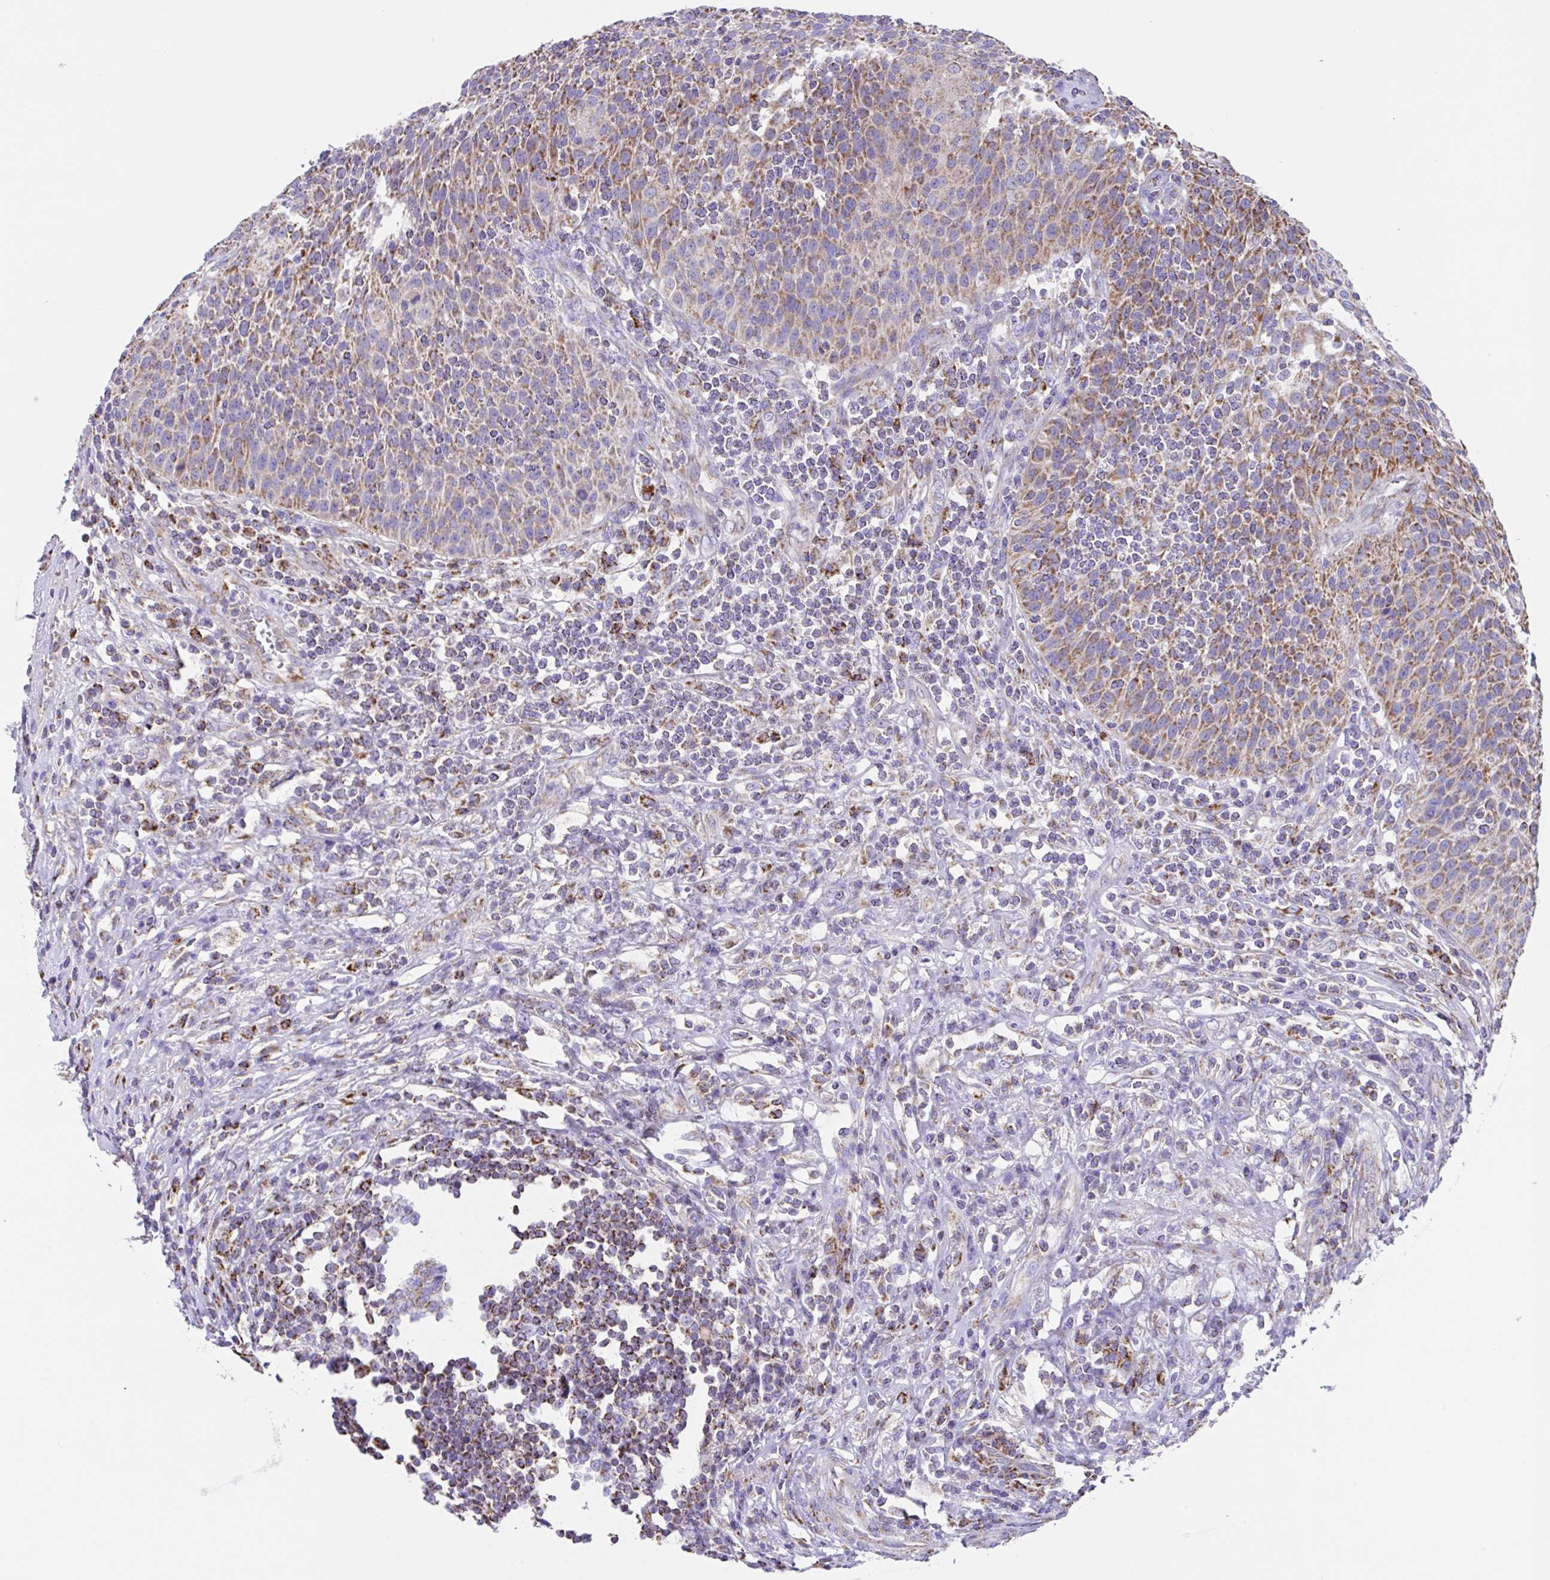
{"staining": {"intensity": "moderate", "quantity": "25%-75%", "location": "cytoplasmic/membranous"}, "tissue": "urothelial cancer", "cell_type": "Tumor cells", "image_type": "cancer", "snomed": [{"axis": "morphology", "description": "Urothelial carcinoma, High grade"}, {"axis": "topography", "description": "Urinary bladder"}], "caption": "Immunohistochemistry photomicrograph of neoplastic tissue: urothelial cancer stained using IHC demonstrates medium levels of moderate protein expression localized specifically in the cytoplasmic/membranous of tumor cells, appearing as a cytoplasmic/membranous brown color.", "gene": "PCMTD2", "patient": {"sex": "female", "age": 70}}